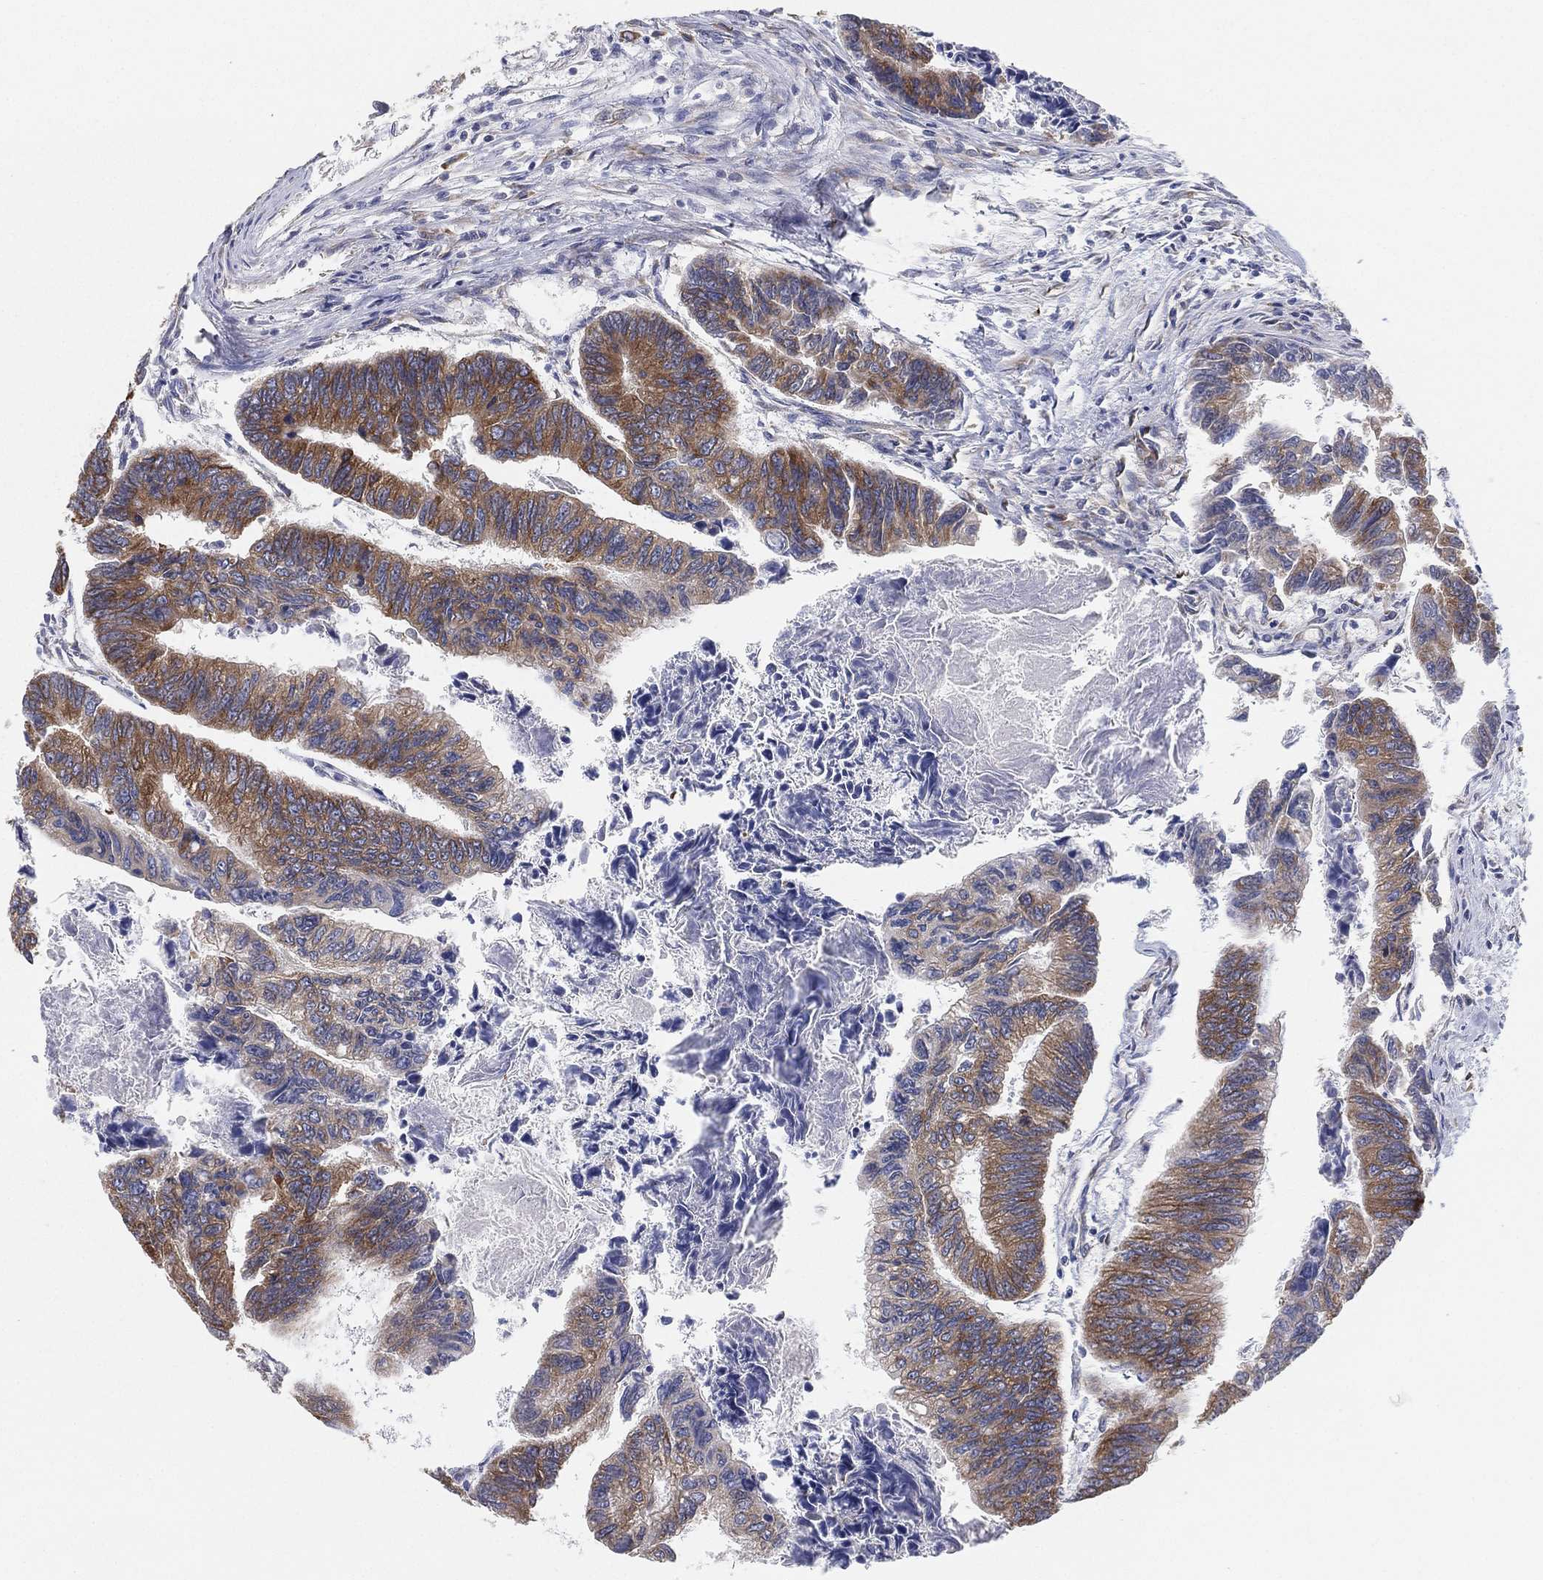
{"staining": {"intensity": "moderate", "quantity": ">75%", "location": "cytoplasmic/membranous"}, "tissue": "colorectal cancer", "cell_type": "Tumor cells", "image_type": "cancer", "snomed": [{"axis": "morphology", "description": "Adenocarcinoma, NOS"}, {"axis": "topography", "description": "Colon"}], "caption": "Immunohistochemistry (IHC) (DAB (3,3'-diaminobenzidine)) staining of colorectal adenocarcinoma exhibits moderate cytoplasmic/membranous protein expression in approximately >75% of tumor cells. The staining was performed using DAB (3,3'-diaminobenzidine), with brown indicating positive protein expression. Nuclei are stained blue with hematoxylin.", "gene": "FARSA", "patient": {"sex": "female", "age": 65}}